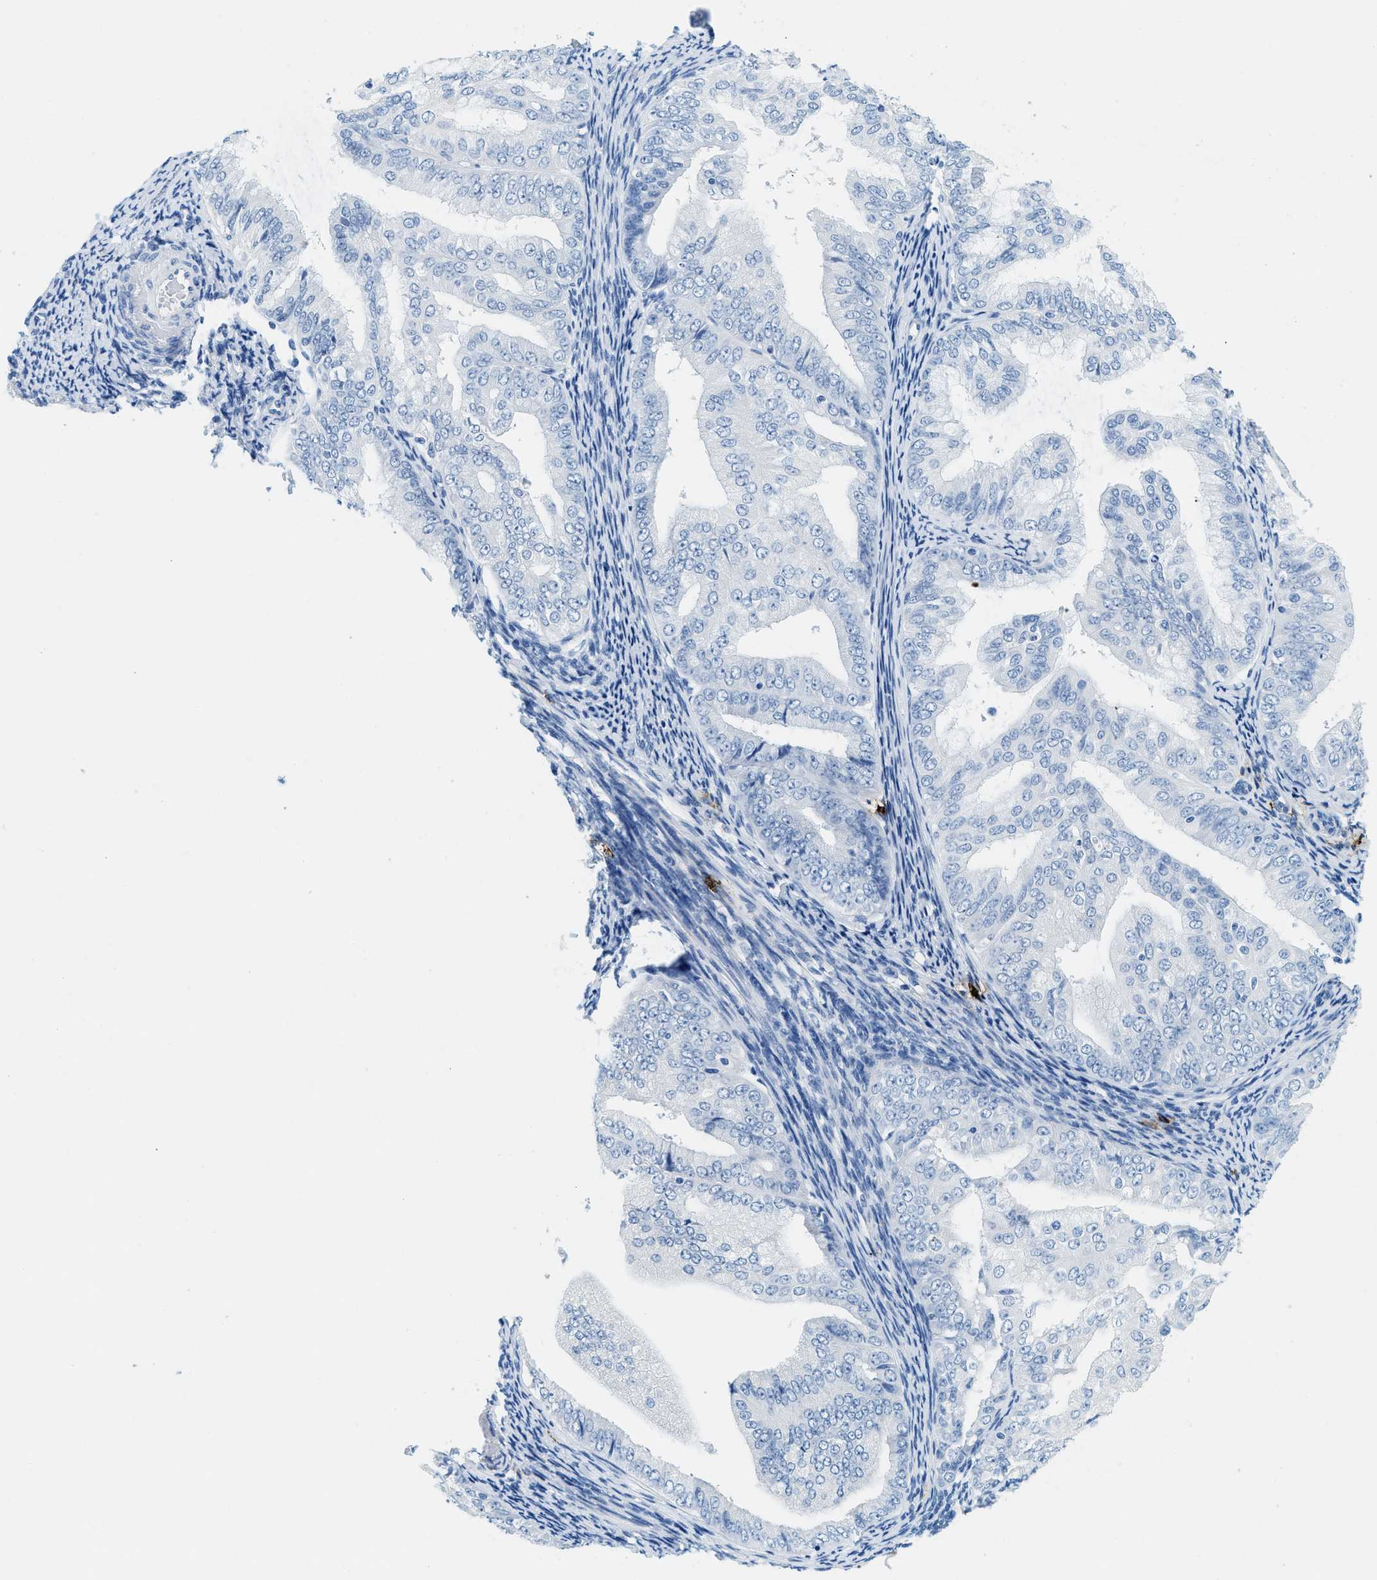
{"staining": {"intensity": "negative", "quantity": "none", "location": "none"}, "tissue": "endometrial cancer", "cell_type": "Tumor cells", "image_type": "cancer", "snomed": [{"axis": "morphology", "description": "Adenocarcinoma, NOS"}, {"axis": "topography", "description": "Endometrium"}], "caption": "This photomicrograph is of adenocarcinoma (endometrial) stained with IHC to label a protein in brown with the nuclei are counter-stained blue. There is no expression in tumor cells. (DAB immunohistochemistry (IHC), high magnification).", "gene": "TPSAB1", "patient": {"sex": "female", "age": 63}}